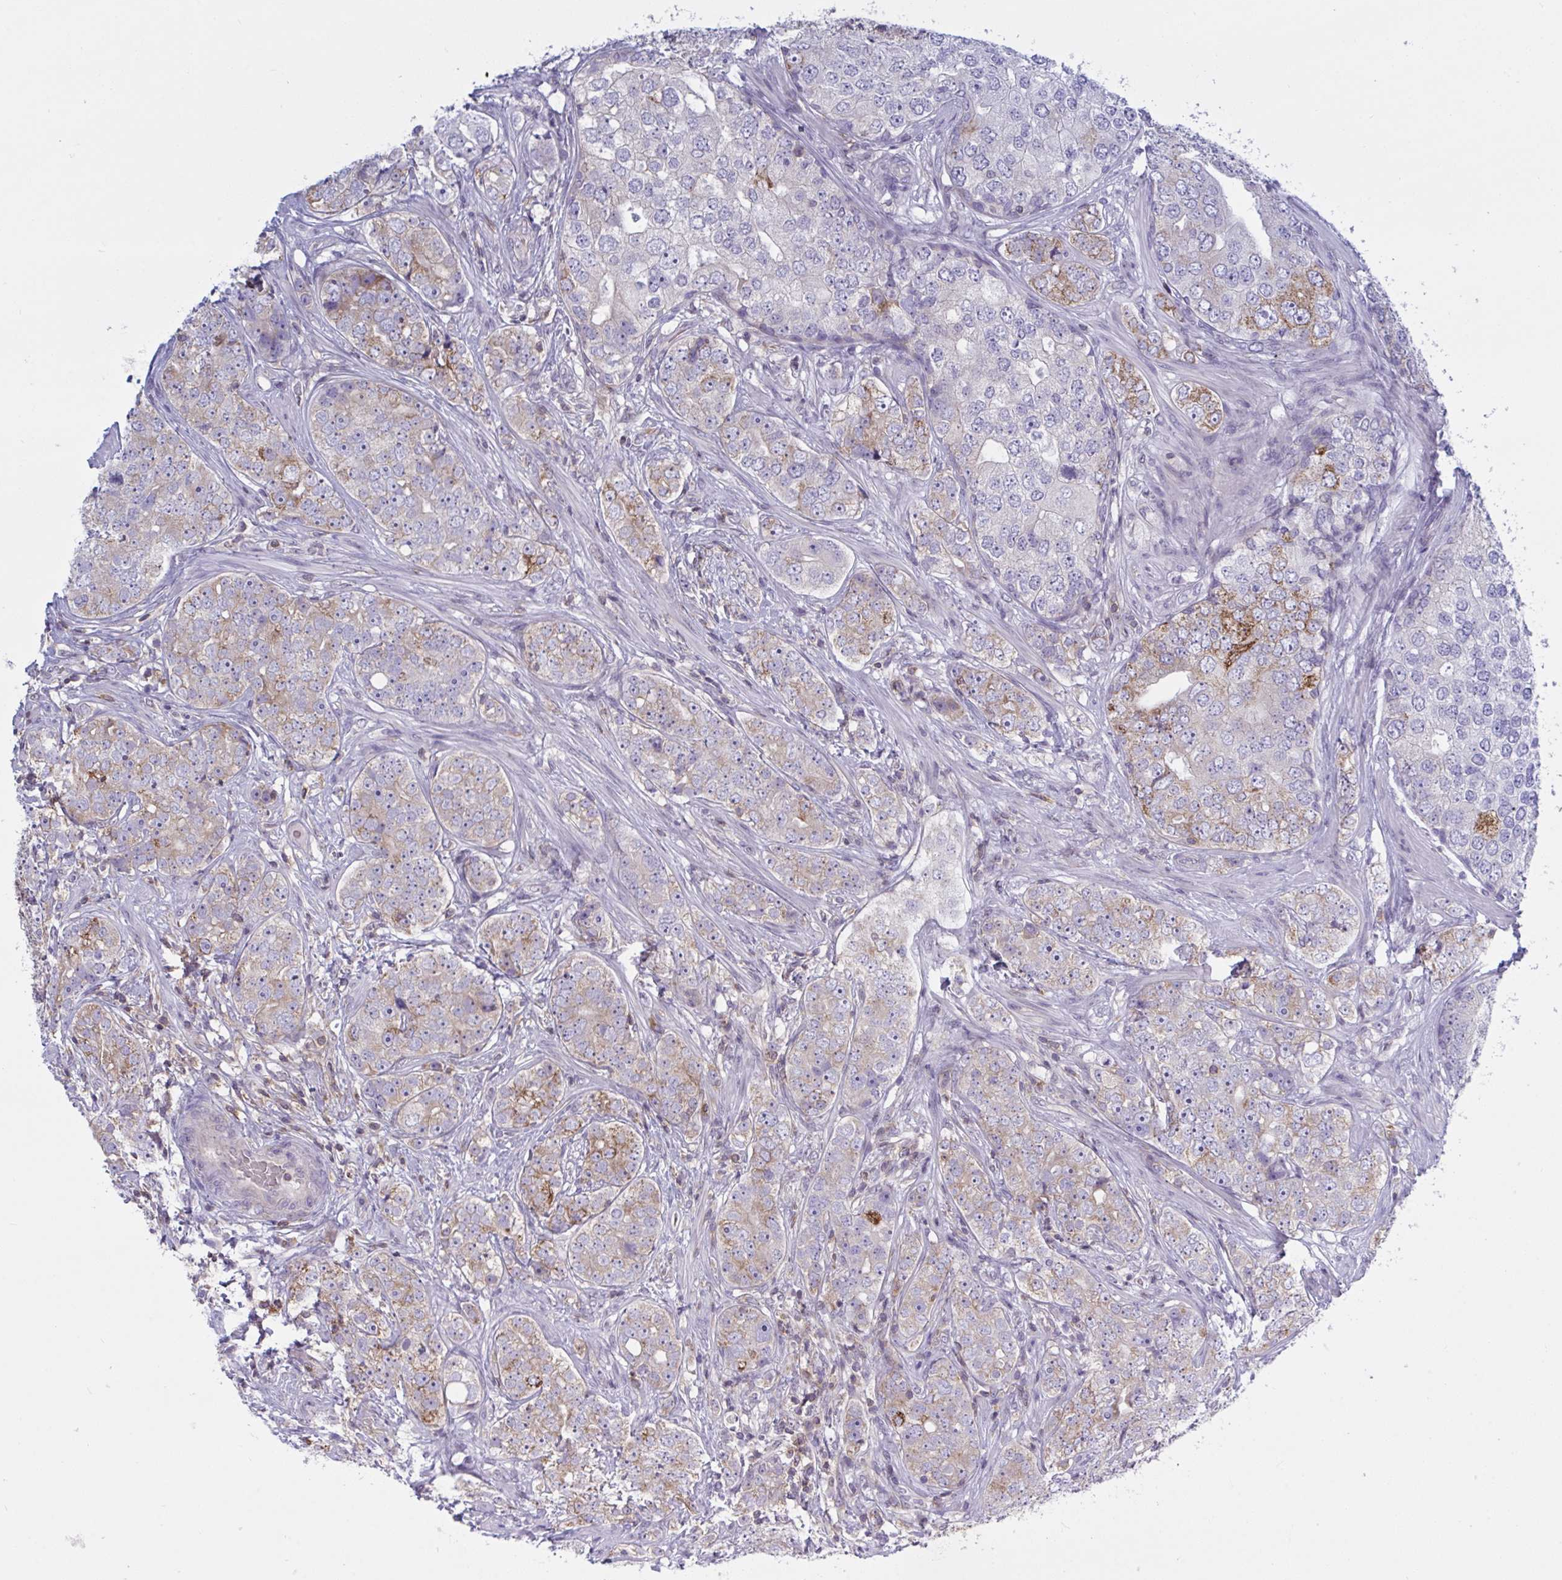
{"staining": {"intensity": "moderate", "quantity": "<25%", "location": "cytoplasmic/membranous"}, "tissue": "prostate cancer", "cell_type": "Tumor cells", "image_type": "cancer", "snomed": [{"axis": "morphology", "description": "Adenocarcinoma, High grade"}, {"axis": "topography", "description": "Prostate"}], "caption": "Immunohistochemical staining of human prostate cancer (high-grade adenocarcinoma) reveals low levels of moderate cytoplasmic/membranous protein positivity in approximately <25% of tumor cells. (Brightfield microscopy of DAB IHC at high magnification).", "gene": "TANK", "patient": {"sex": "male", "age": 60}}